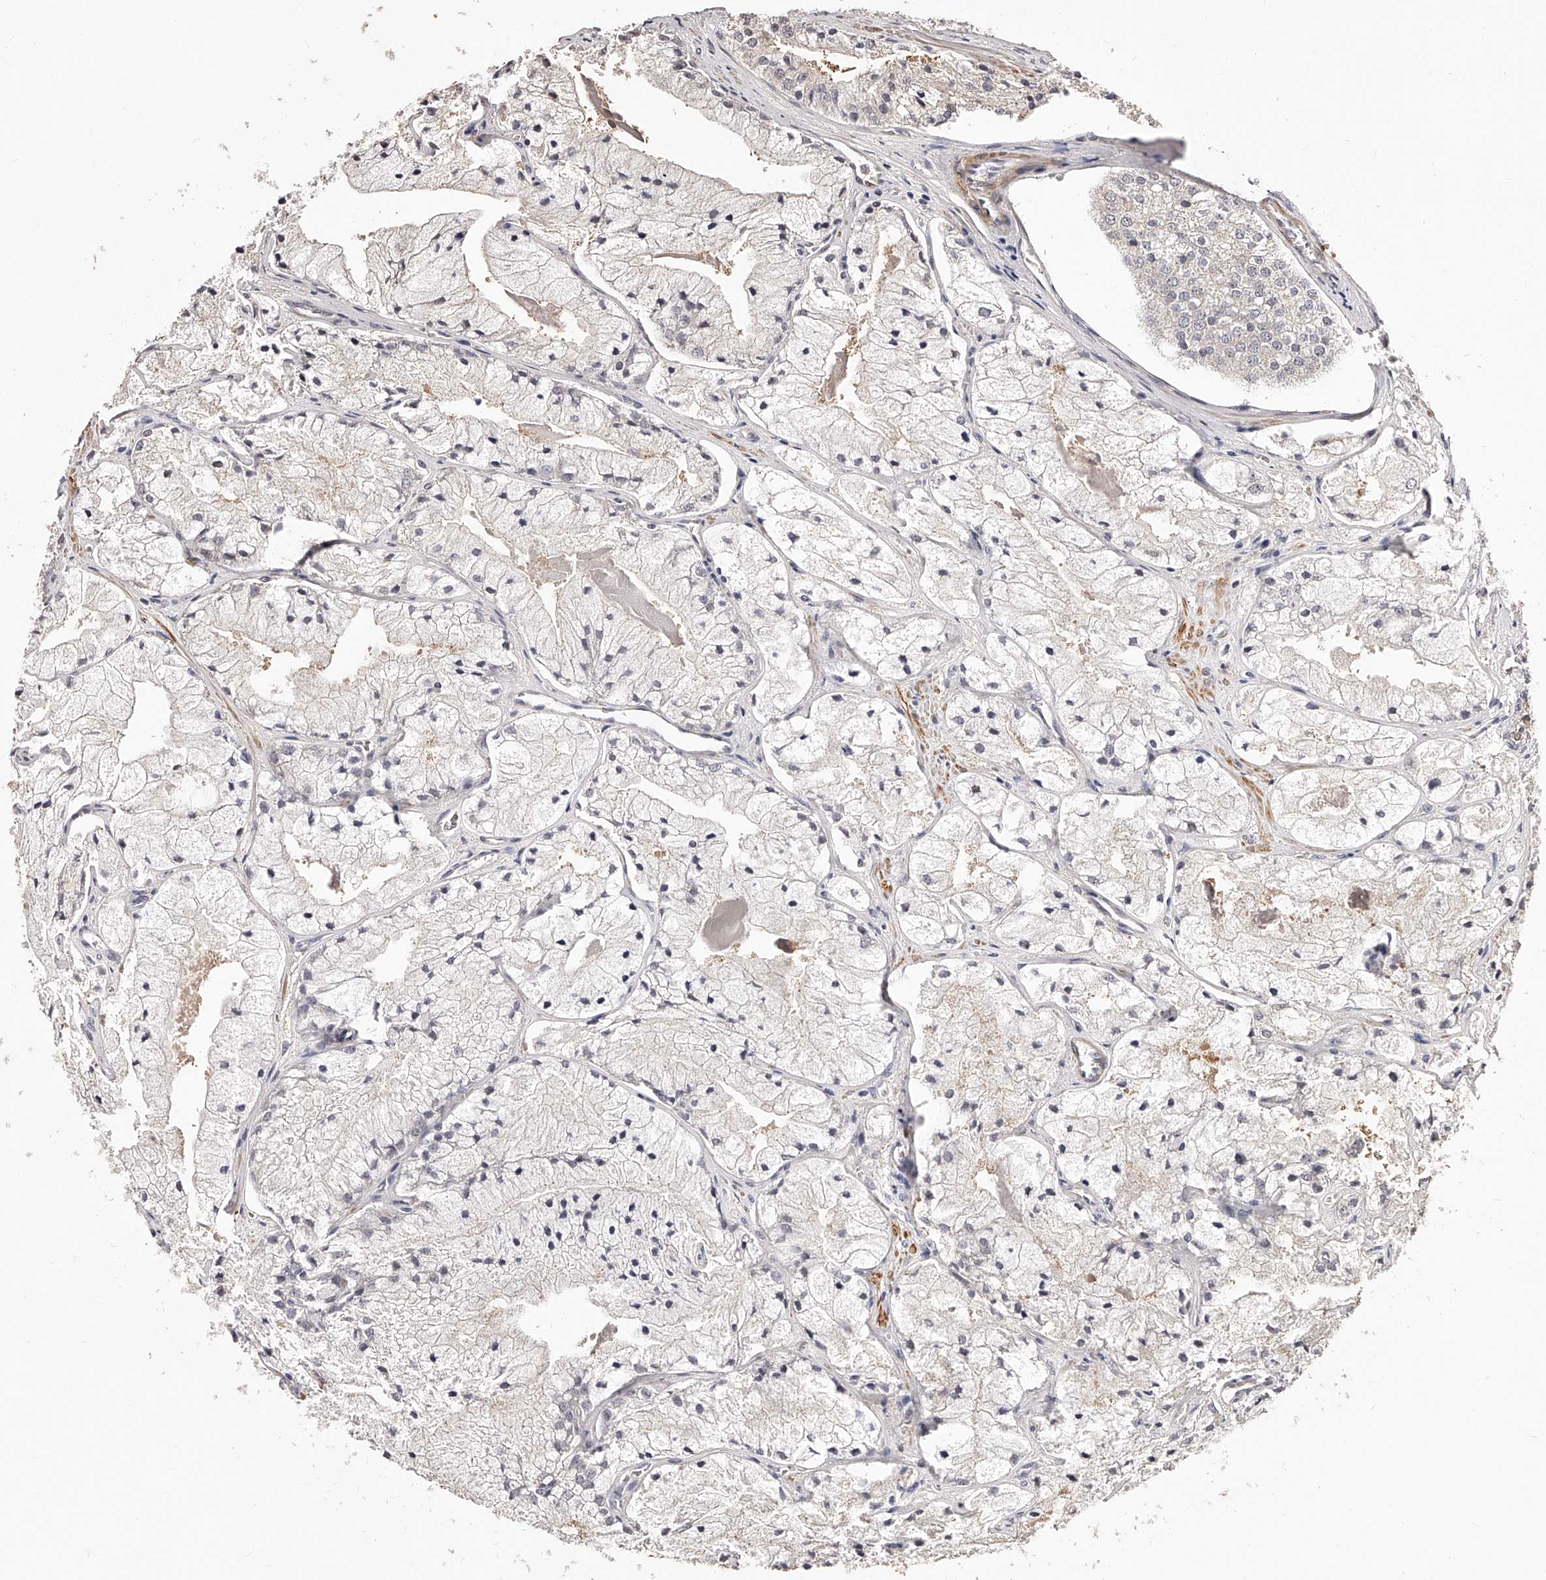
{"staining": {"intensity": "negative", "quantity": "none", "location": "none"}, "tissue": "prostate cancer", "cell_type": "Tumor cells", "image_type": "cancer", "snomed": [{"axis": "morphology", "description": "Adenocarcinoma, High grade"}, {"axis": "topography", "description": "Prostate"}], "caption": "DAB immunohistochemical staining of prostate cancer reveals no significant positivity in tumor cells.", "gene": "CUL7", "patient": {"sex": "male", "age": 50}}